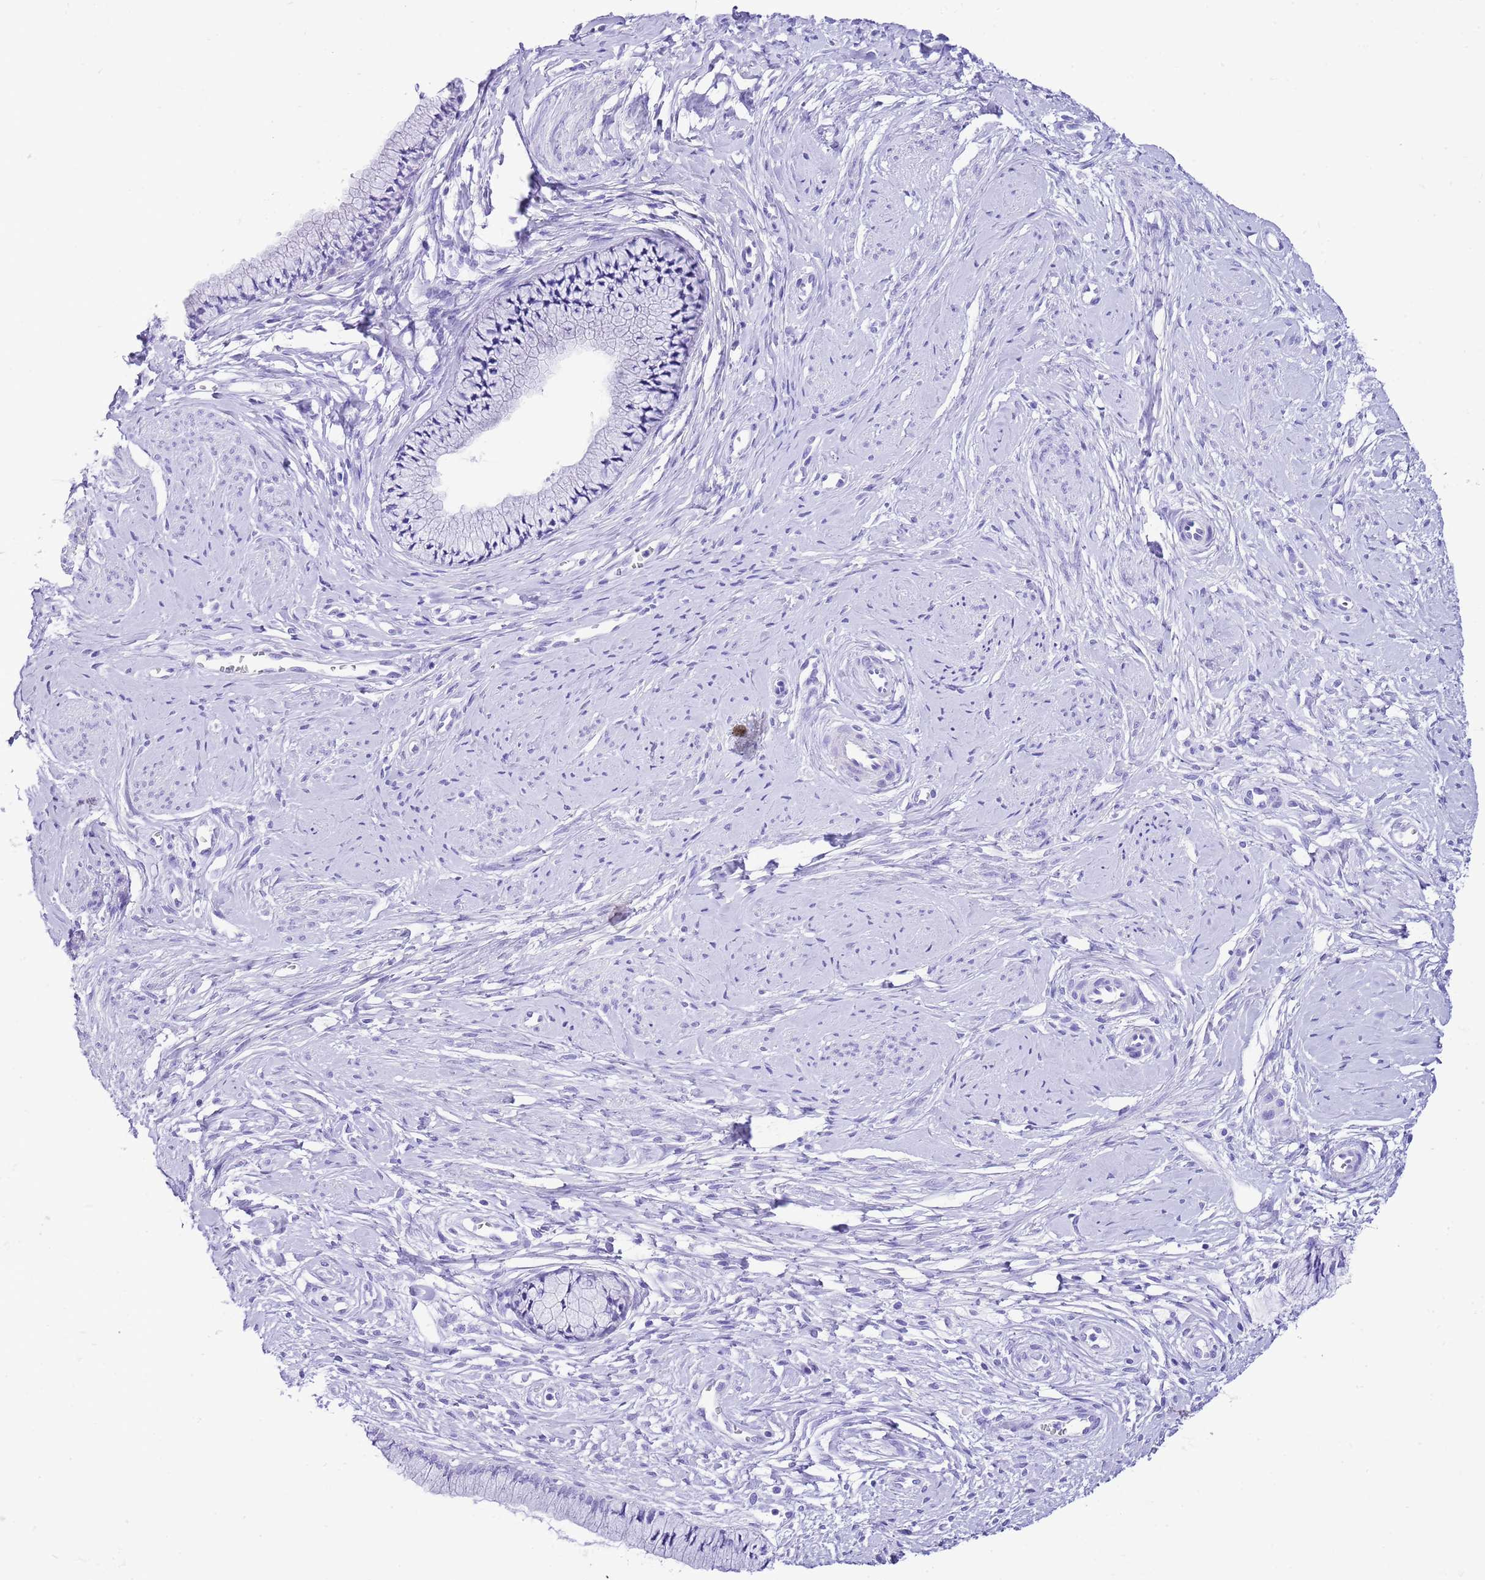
{"staining": {"intensity": "negative", "quantity": "none", "location": "none"}, "tissue": "cervix", "cell_type": "Glandular cells", "image_type": "normal", "snomed": [{"axis": "morphology", "description": "Normal tissue, NOS"}, {"axis": "topography", "description": "Cervix"}], "caption": "Protein analysis of benign cervix reveals no significant expression in glandular cells. The staining was performed using DAB to visualize the protein expression in brown, while the nuclei were stained in blue with hematoxylin (Magnification: 20x).", "gene": "KCNC1", "patient": {"sex": "female", "age": 42}}